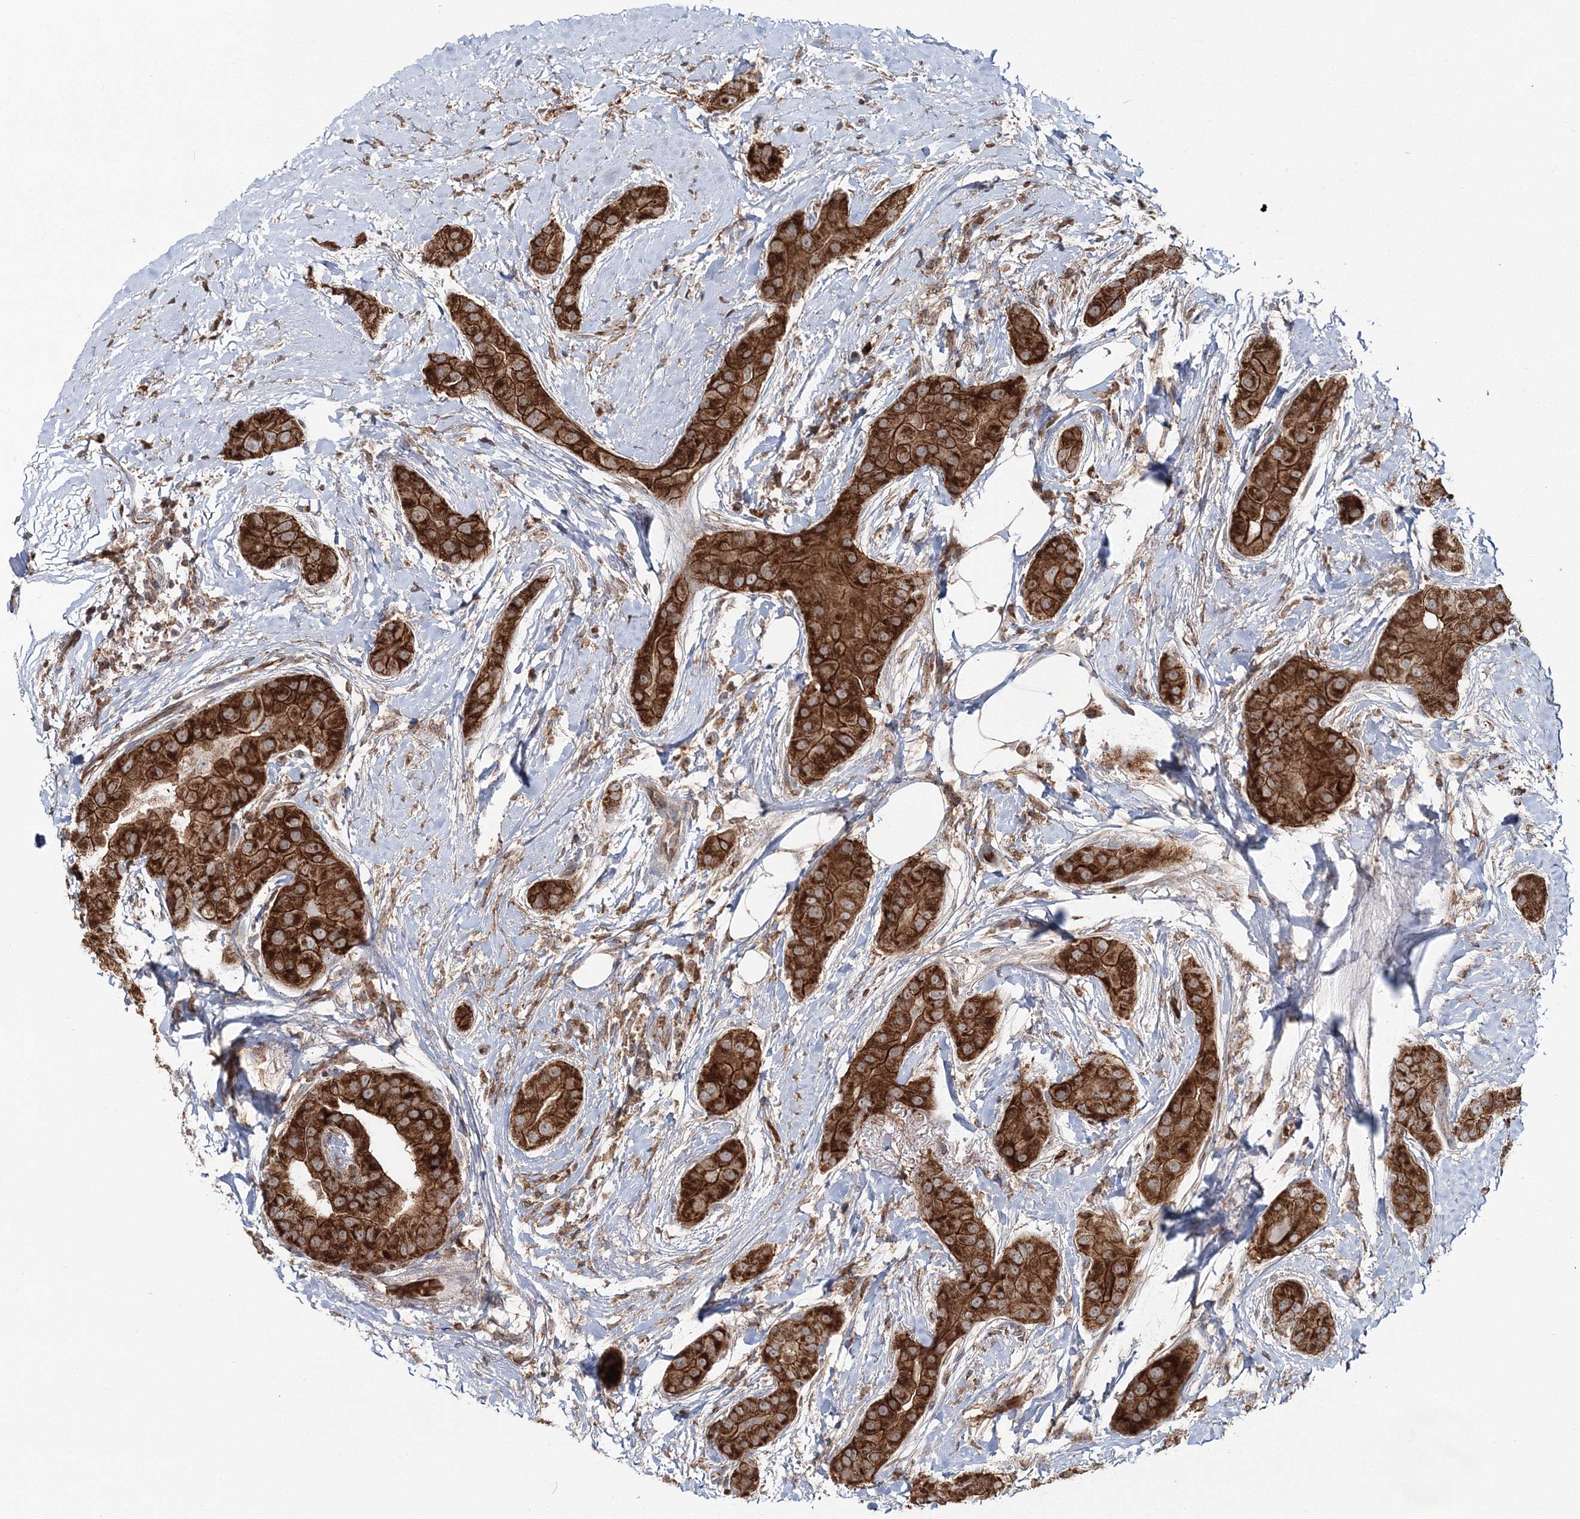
{"staining": {"intensity": "strong", "quantity": ">75%", "location": "cytoplasmic/membranous"}, "tissue": "thyroid cancer", "cell_type": "Tumor cells", "image_type": "cancer", "snomed": [{"axis": "morphology", "description": "Papillary adenocarcinoma, NOS"}, {"axis": "topography", "description": "Thyroid gland"}], "caption": "This image reveals immunohistochemistry (IHC) staining of thyroid cancer, with high strong cytoplasmic/membranous positivity in approximately >75% of tumor cells.", "gene": "PCBD2", "patient": {"sex": "male", "age": 33}}